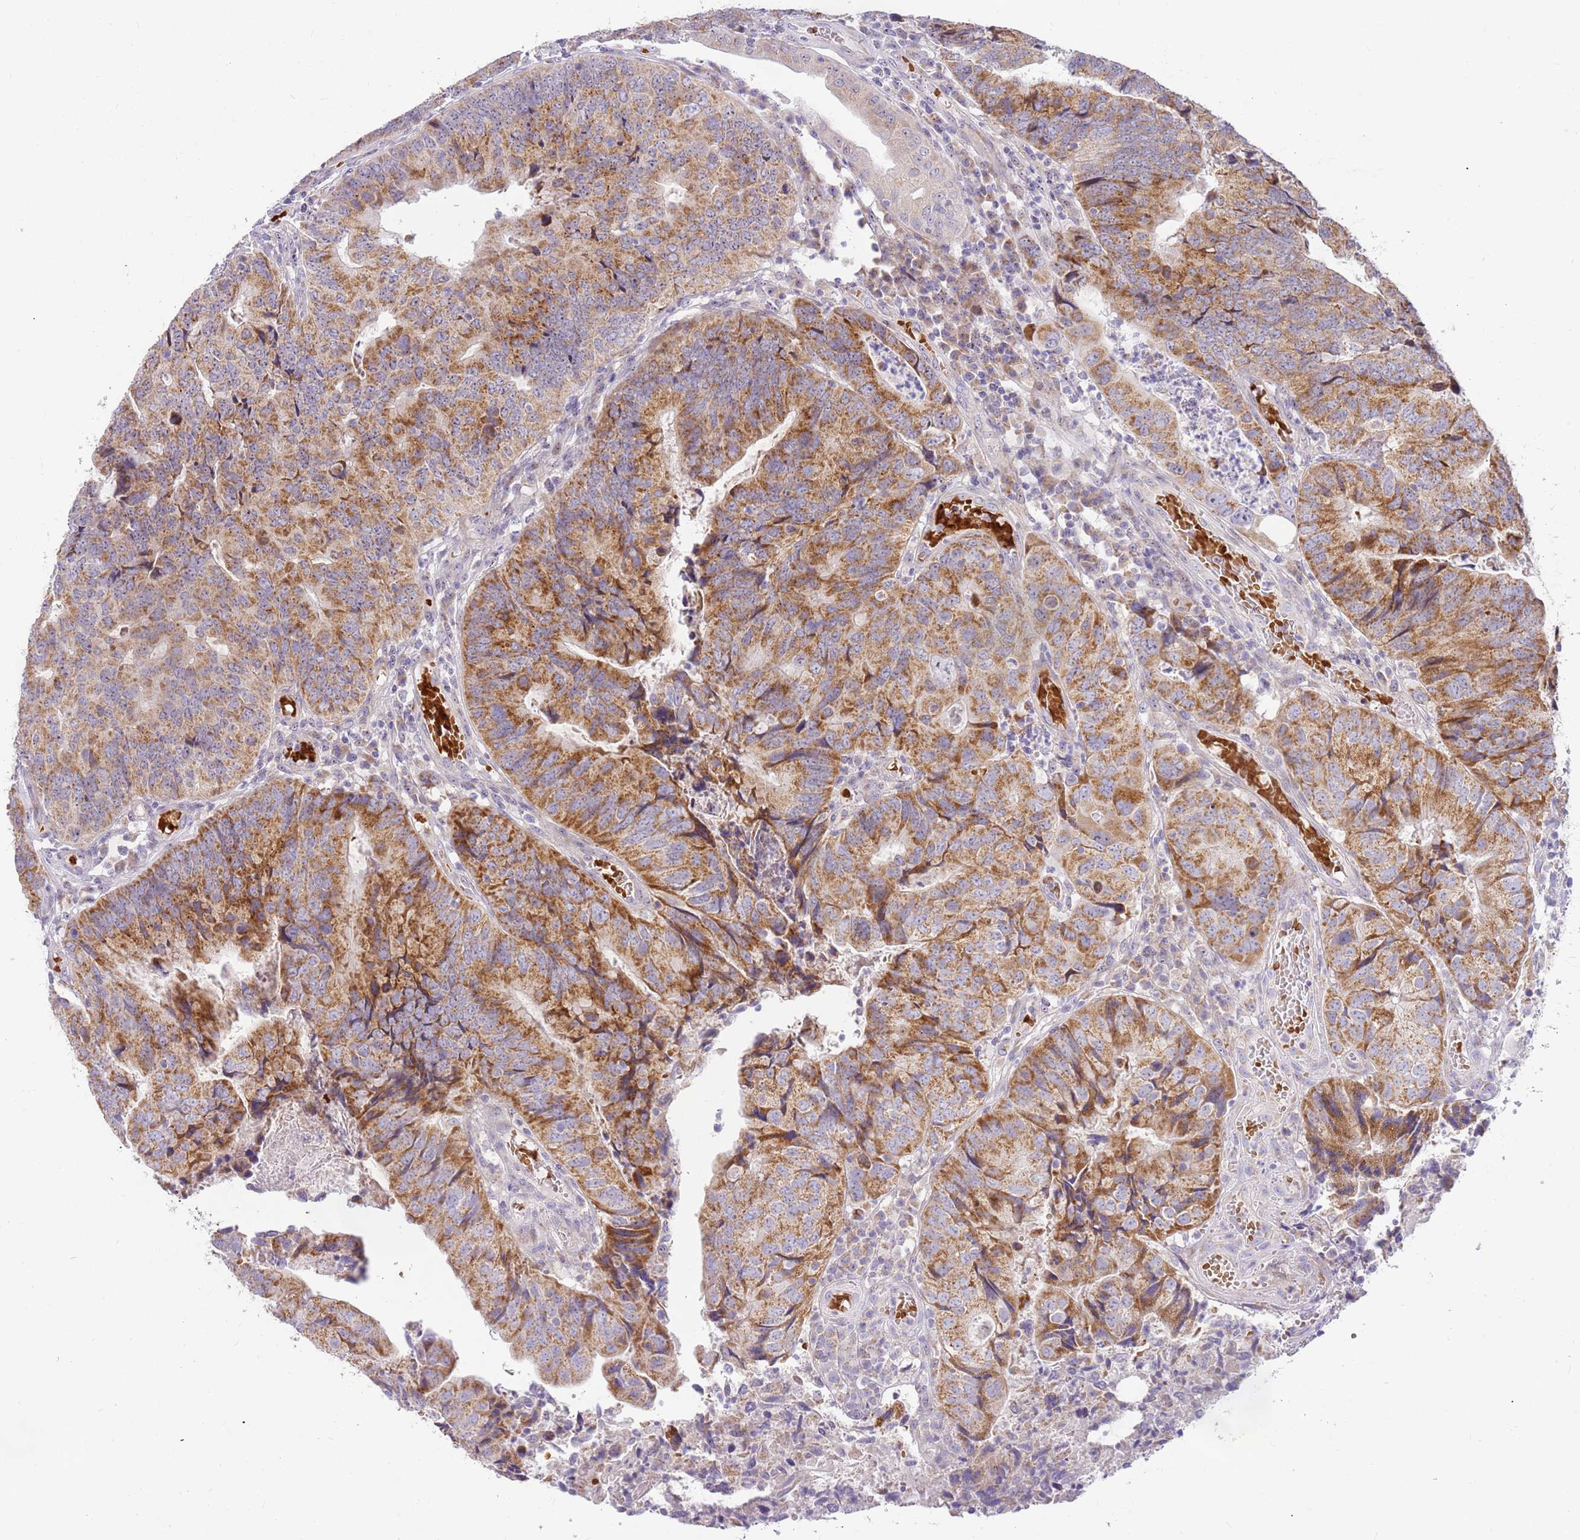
{"staining": {"intensity": "strong", "quantity": ">75%", "location": "cytoplasmic/membranous"}, "tissue": "colorectal cancer", "cell_type": "Tumor cells", "image_type": "cancer", "snomed": [{"axis": "morphology", "description": "Adenocarcinoma, NOS"}, {"axis": "topography", "description": "Colon"}], "caption": "This photomicrograph reveals immunohistochemistry staining of human colorectal adenocarcinoma, with high strong cytoplasmic/membranous staining in approximately >75% of tumor cells.", "gene": "DNAJA3", "patient": {"sex": "female", "age": 67}}